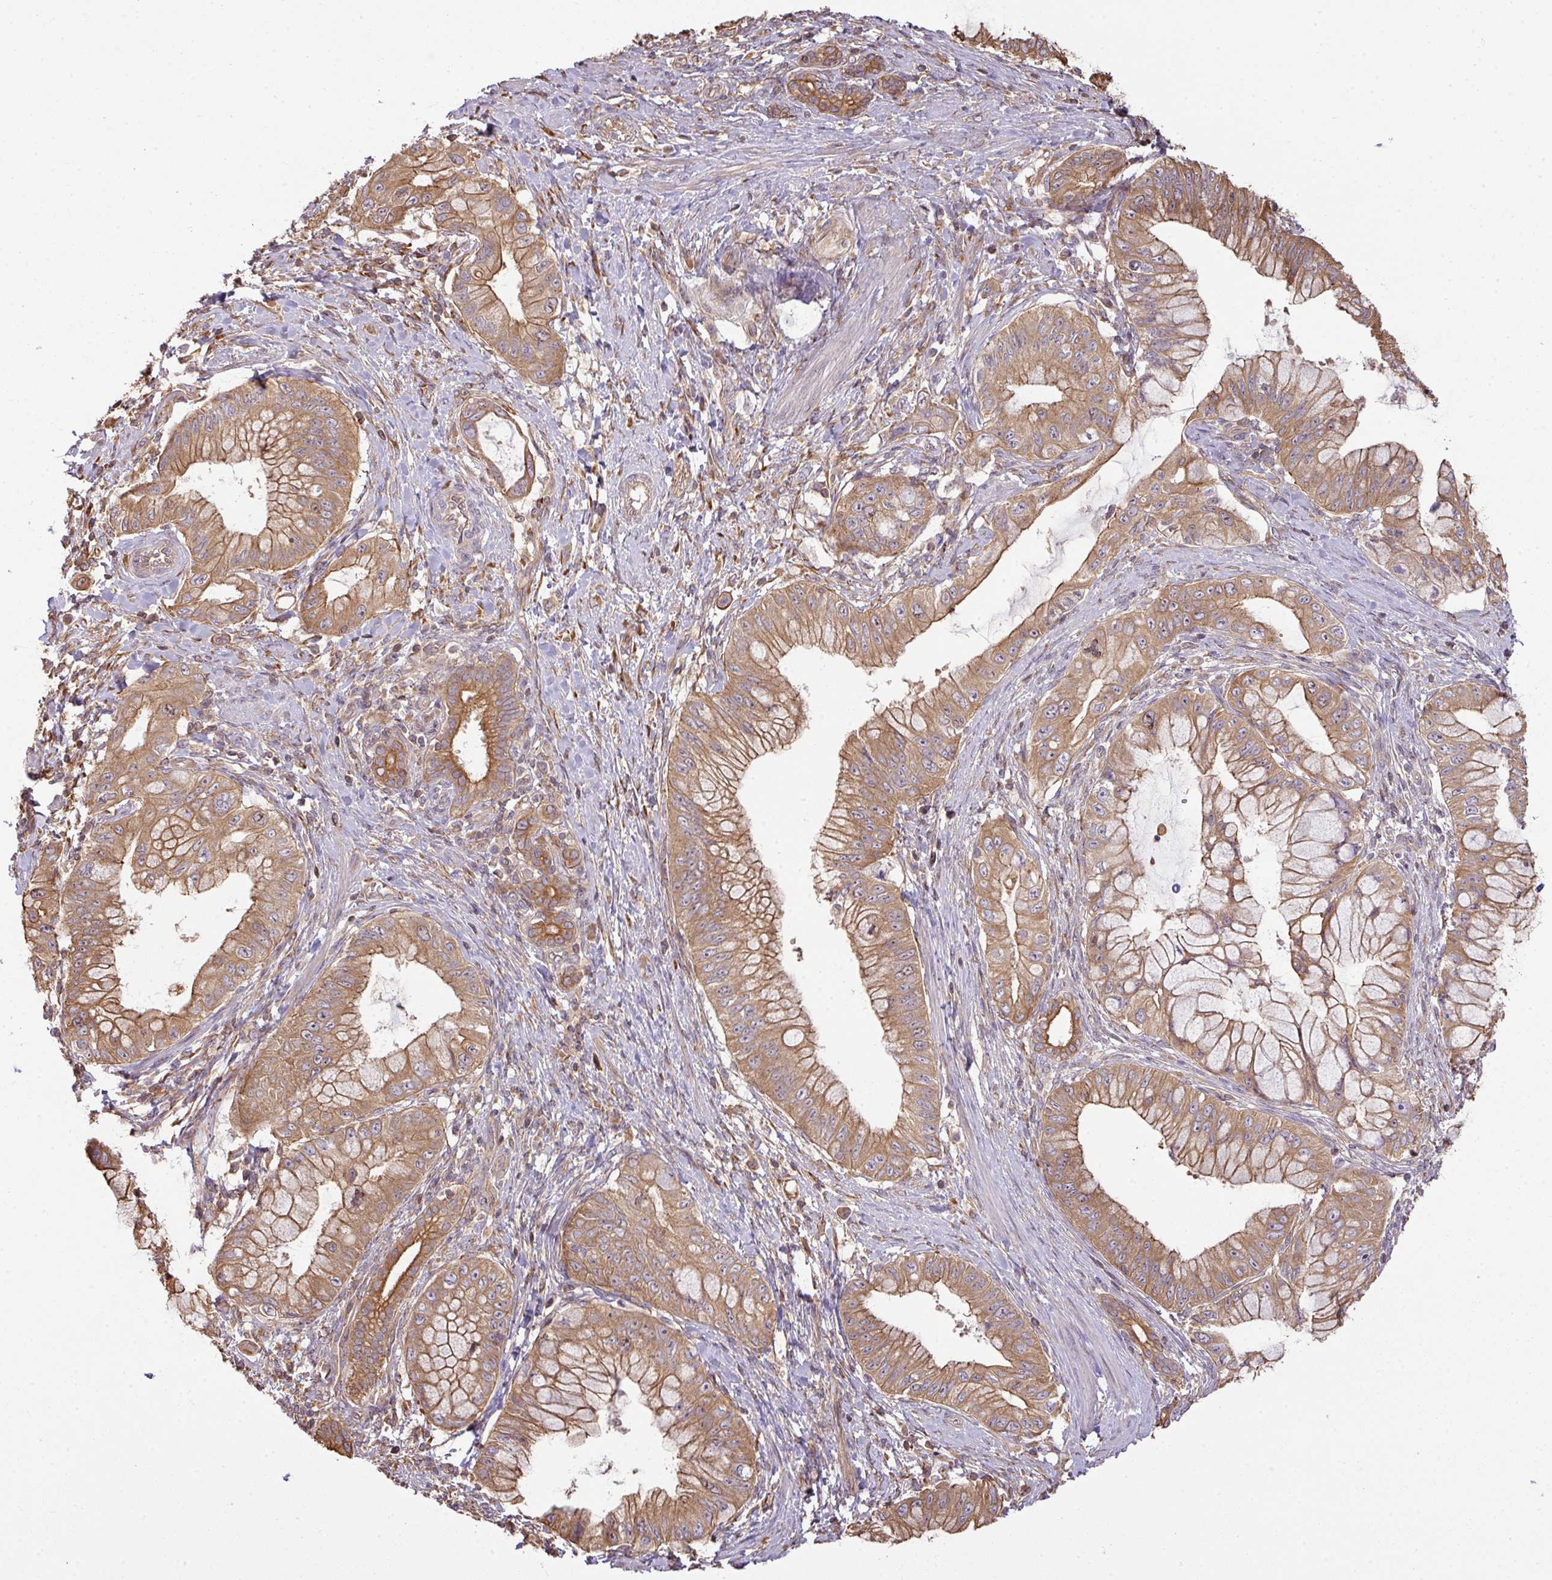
{"staining": {"intensity": "moderate", "quantity": ">75%", "location": "cytoplasmic/membranous,nuclear"}, "tissue": "pancreatic cancer", "cell_type": "Tumor cells", "image_type": "cancer", "snomed": [{"axis": "morphology", "description": "Adenocarcinoma, NOS"}, {"axis": "topography", "description": "Pancreas"}], "caption": "The image shows a brown stain indicating the presence of a protein in the cytoplasmic/membranous and nuclear of tumor cells in pancreatic cancer.", "gene": "VENTX", "patient": {"sex": "male", "age": 48}}